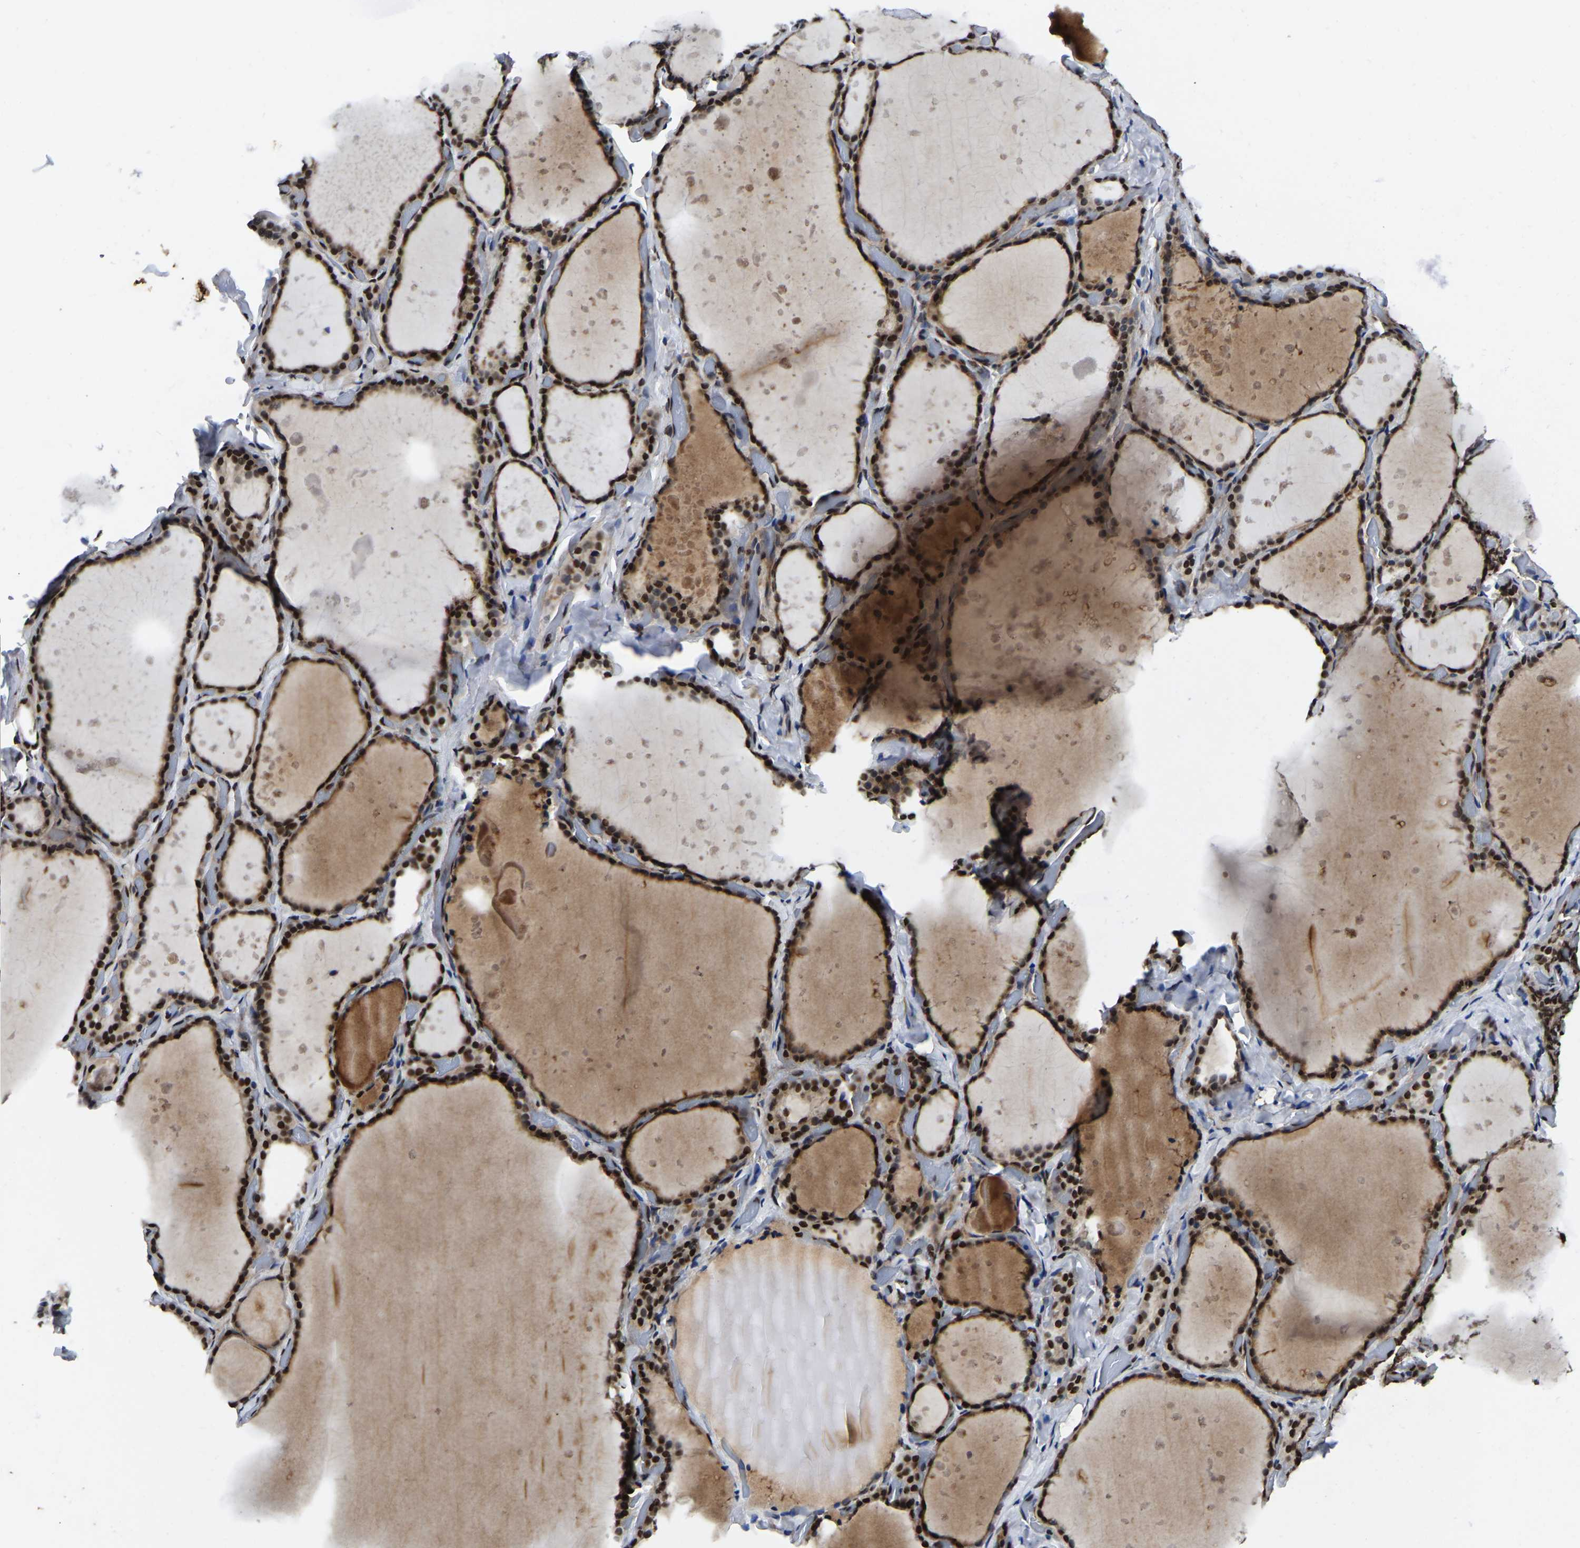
{"staining": {"intensity": "strong", "quantity": ">75%", "location": "nuclear"}, "tissue": "thyroid gland", "cell_type": "Glandular cells", "image_type": "normal", "snomed": [{"axis": "morphology", "description": "Normal tissue, NOS"}, {"axis": "topography", "description": "Thyroid gland"}], "caption": "Protein analysis of benign thyroid gland shows strong nuclear expression in approximately >75% of glandular cells.", "gene": "TRIM35", "patient": {"sex": "female", "age": 44}}